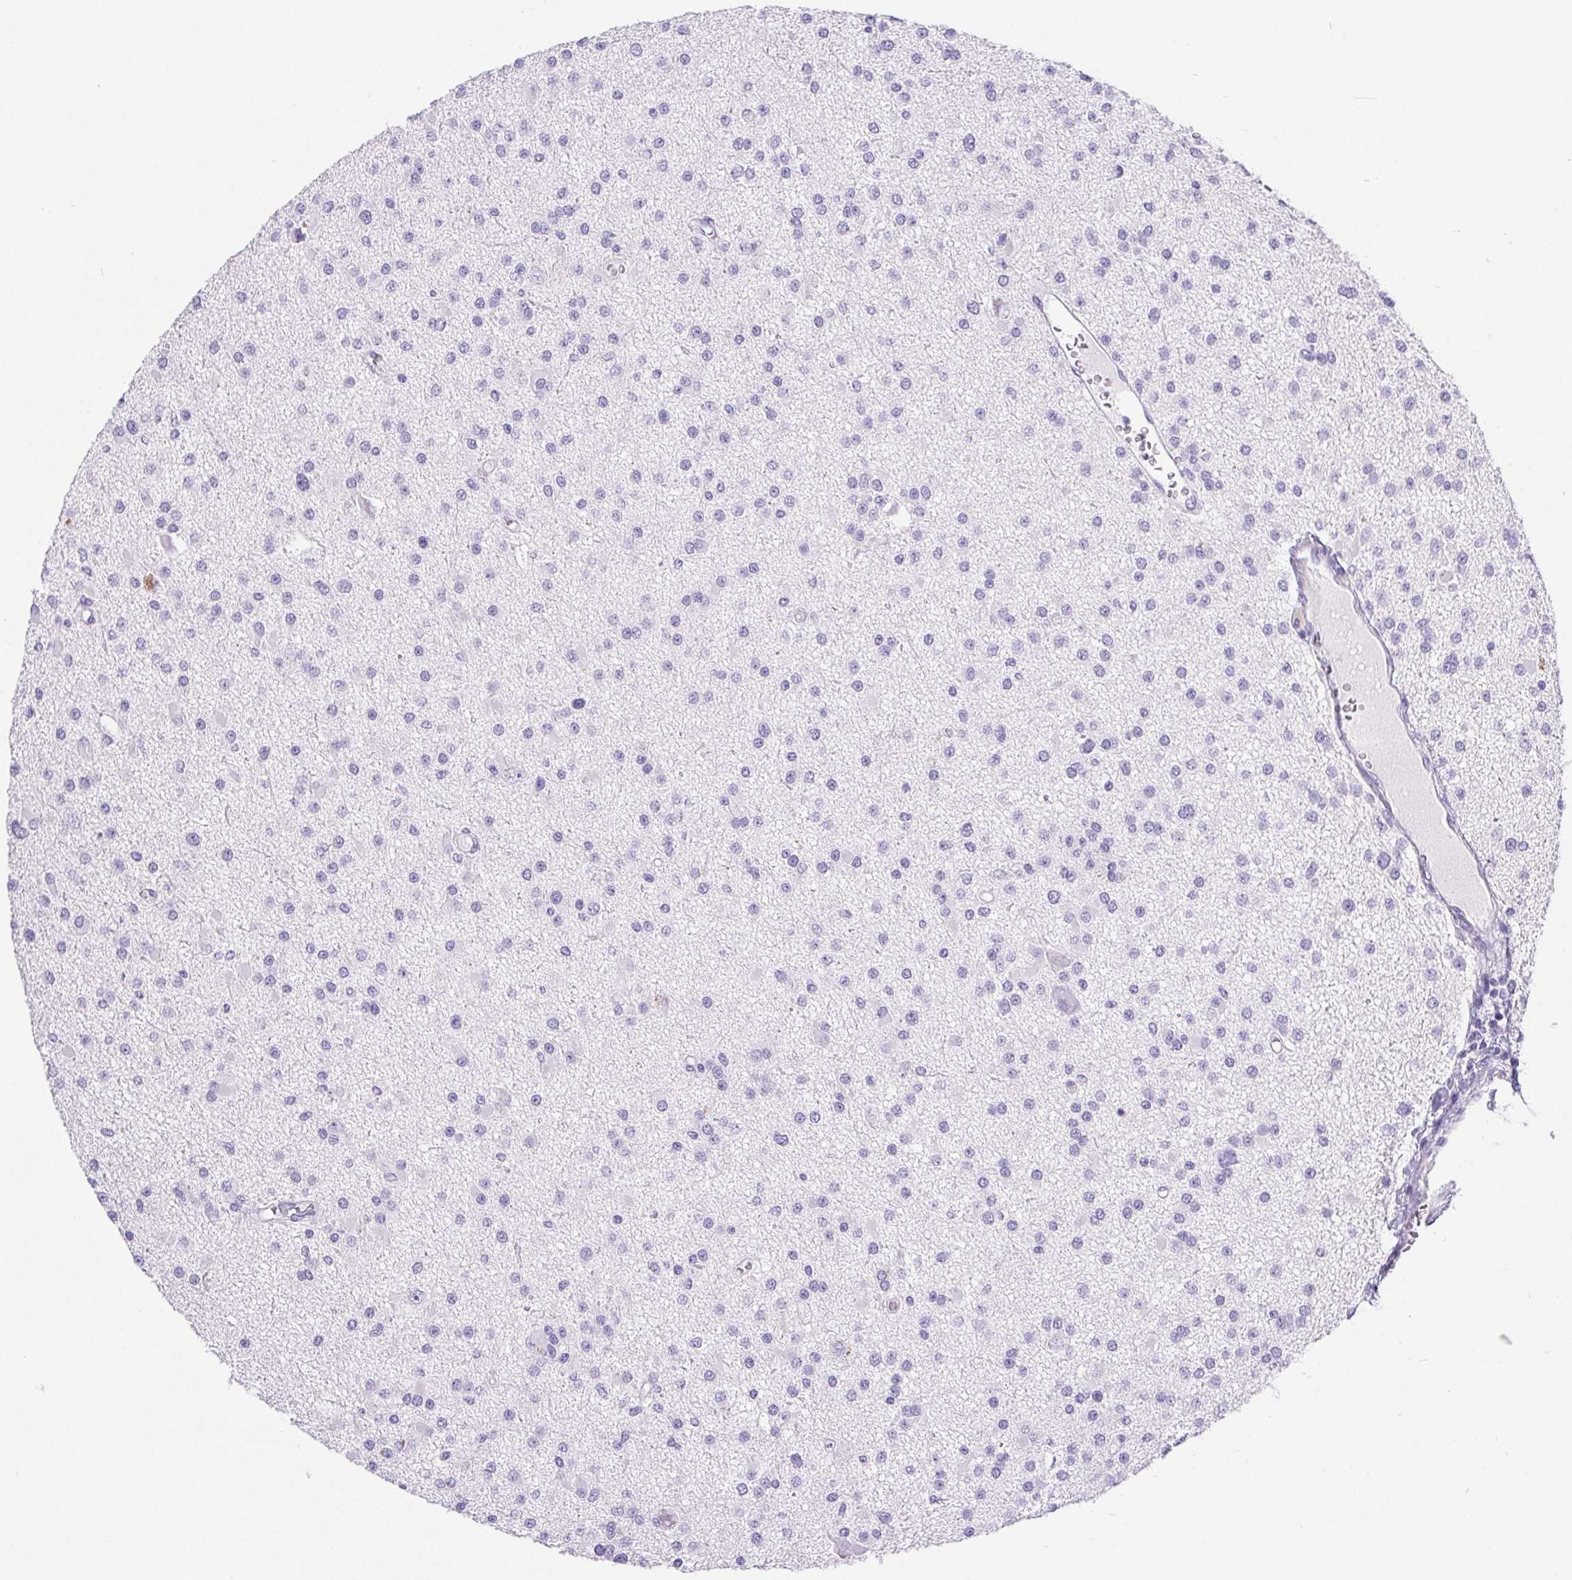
{"staining": {"intensity": "negative", "quantity": "none", "location": "none"}, "tissue": "glioma", "cell_type": "Tumor cells", "image_type": "cancer", "snomed": [{"axis": "morphology", "description": "Glioma, malignant, High grade"}, {"axis": "topography", "description": "Brain"}], "caption": "The micrograph exhibits no staining of tumor cells in malignant glioma (high-grade).", "gene": "PNLIP", "patient": {"sex": "male", "age": 54}}